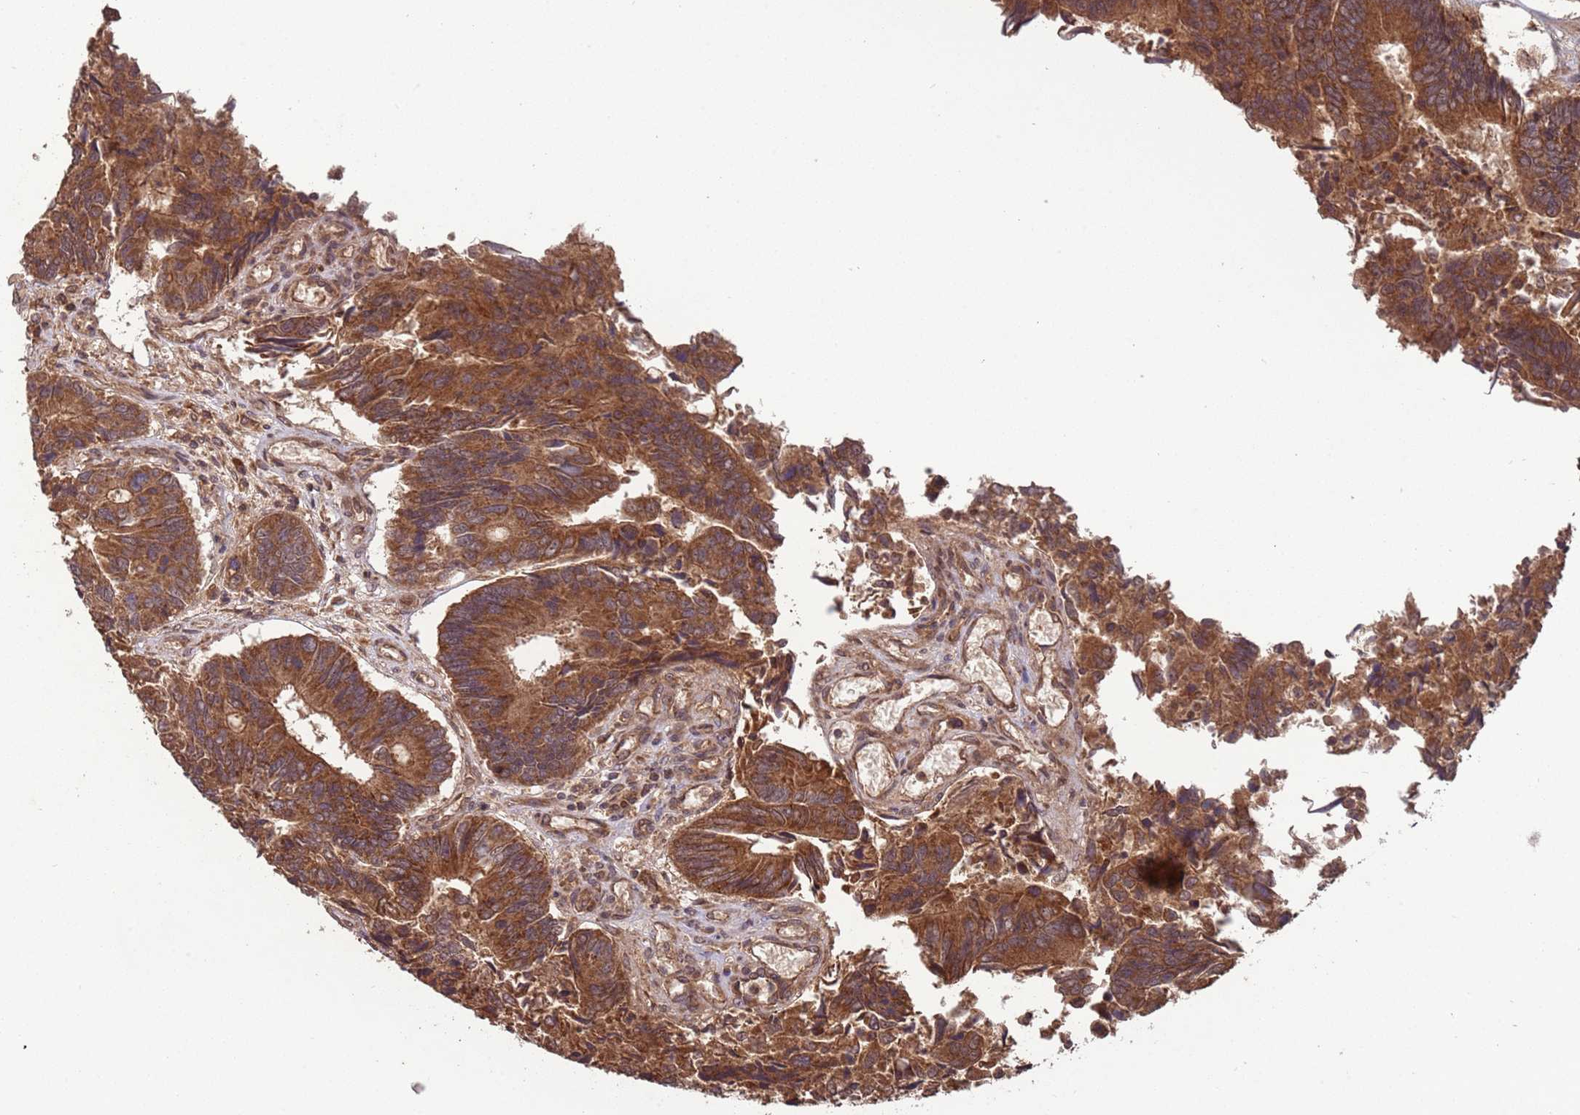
{"staining": {"intensity": "moderate", "quantity": ">75%", "location": "cytoplasmic/membranous"}, "tissue": "colorectal cancer", "cell_type": "Tumor cells", "image_type": "cancer", "snomed": [{"axis": "morphology", "description": "Adenocarcinoma, NOS"}, {"axis": "topography", "description": "Colon"}], "caption": "Immunohistochemistry (IHC) (DAB) staining of human colorectal cancer (adenocarcinoma) displays moderate cytoplasmic/membranous protein positivity in approximately >75% of tumor cells.", "gene": "ERI1", "patient": {"sex": "female", "age": 67}}